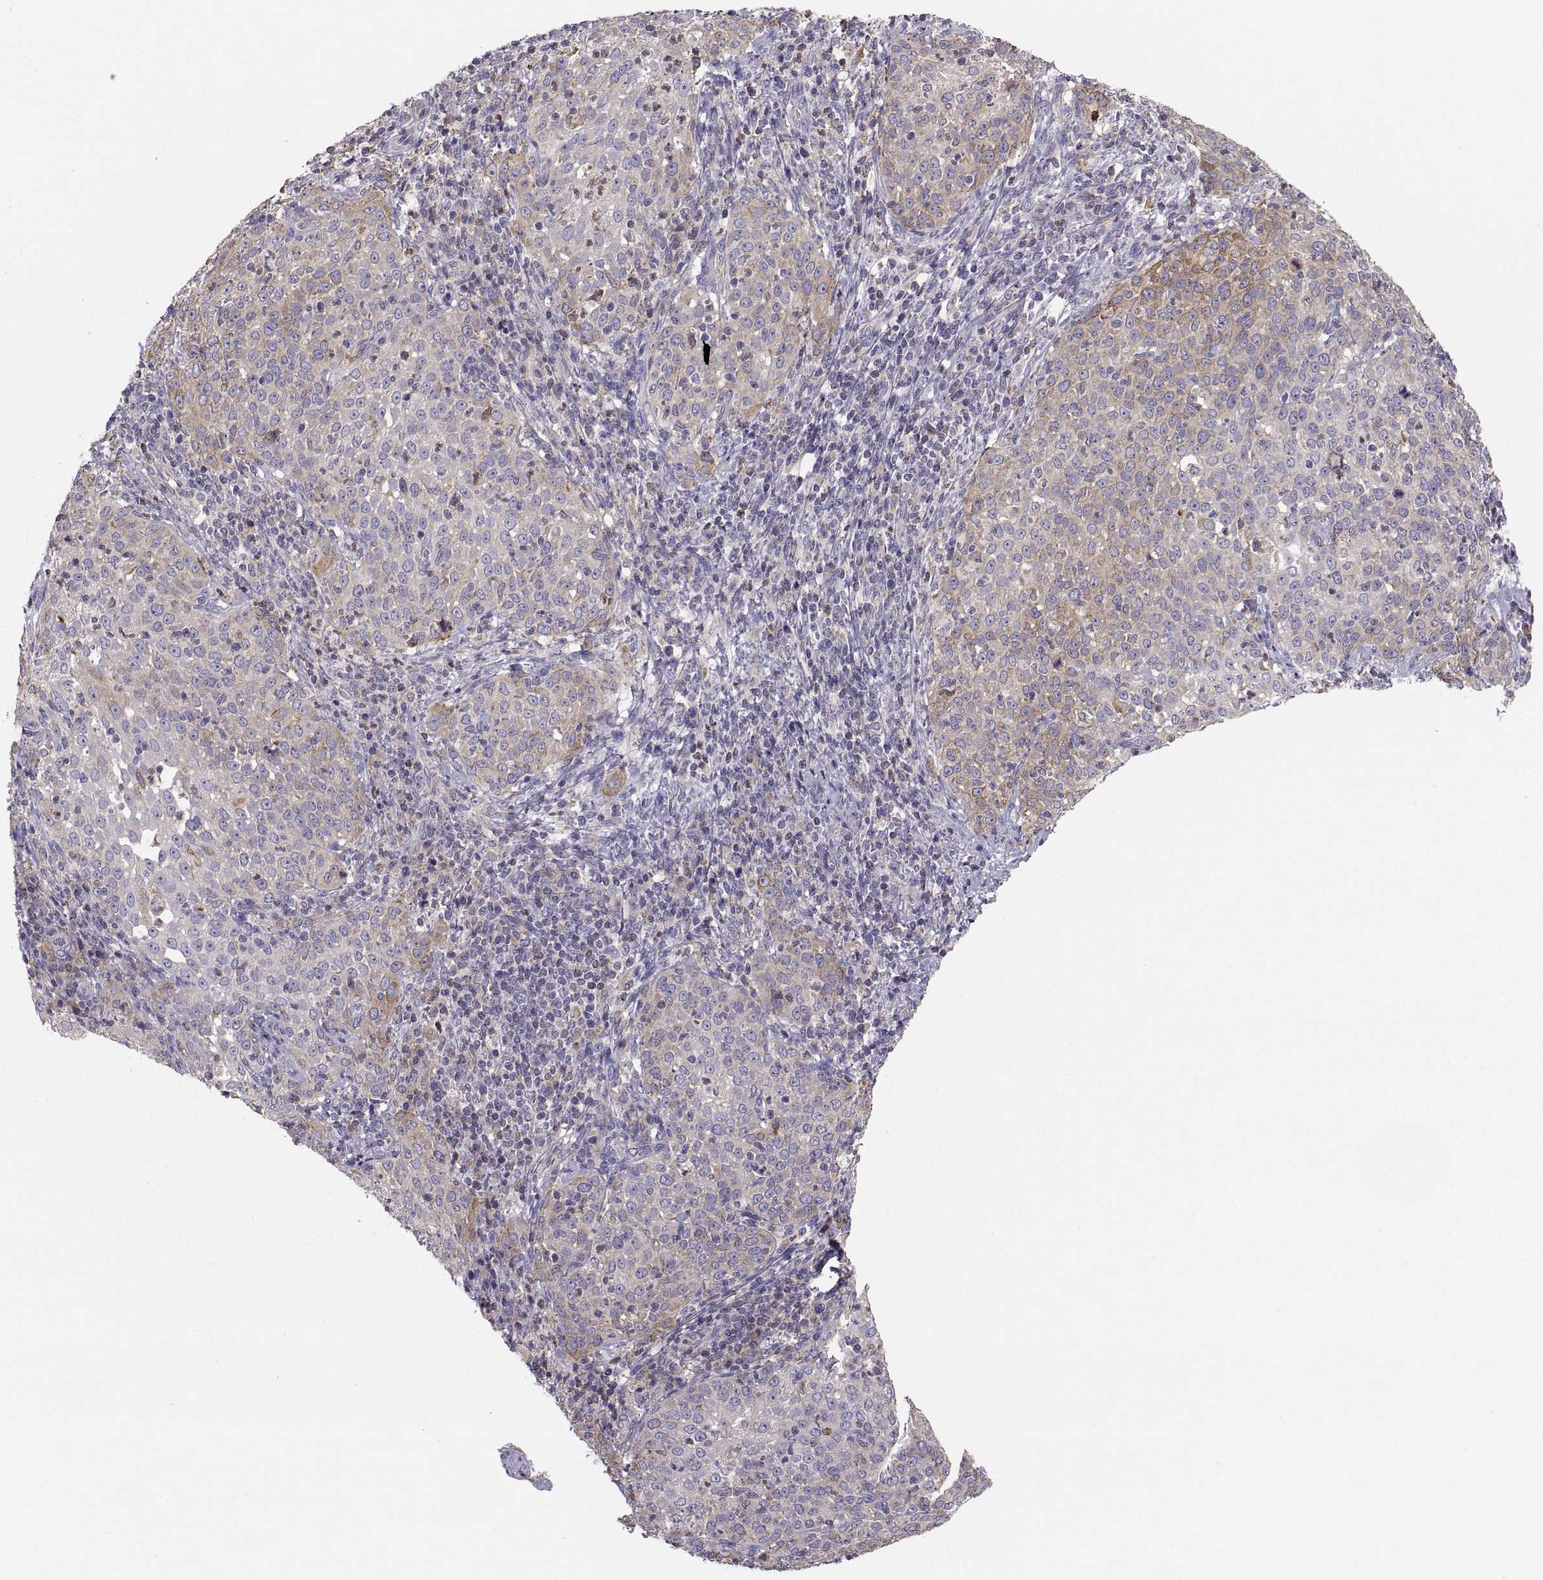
{"staining": {"intensity": "weak", "quantity": "25%-75%", "location": "cytoplasmic/membranous"}, "tissue": "cervical cancer", "cell_type": "Tumor cells", "image_type": "cancer", "snomed": [{"axis": "morphology", "description": "Squamous cell carcinoma, NOS"}, {"axis": "topography", "description": "Cervix"}], "caption": "Protein staining of cervical squamous cell carcinoma tissue demonstrates weak cytoplasmic/membranous expression in approximately 25%-75% of tumor cells.", "gene": "ERO1A", "patient": {"sex": "female", "age": 51}}